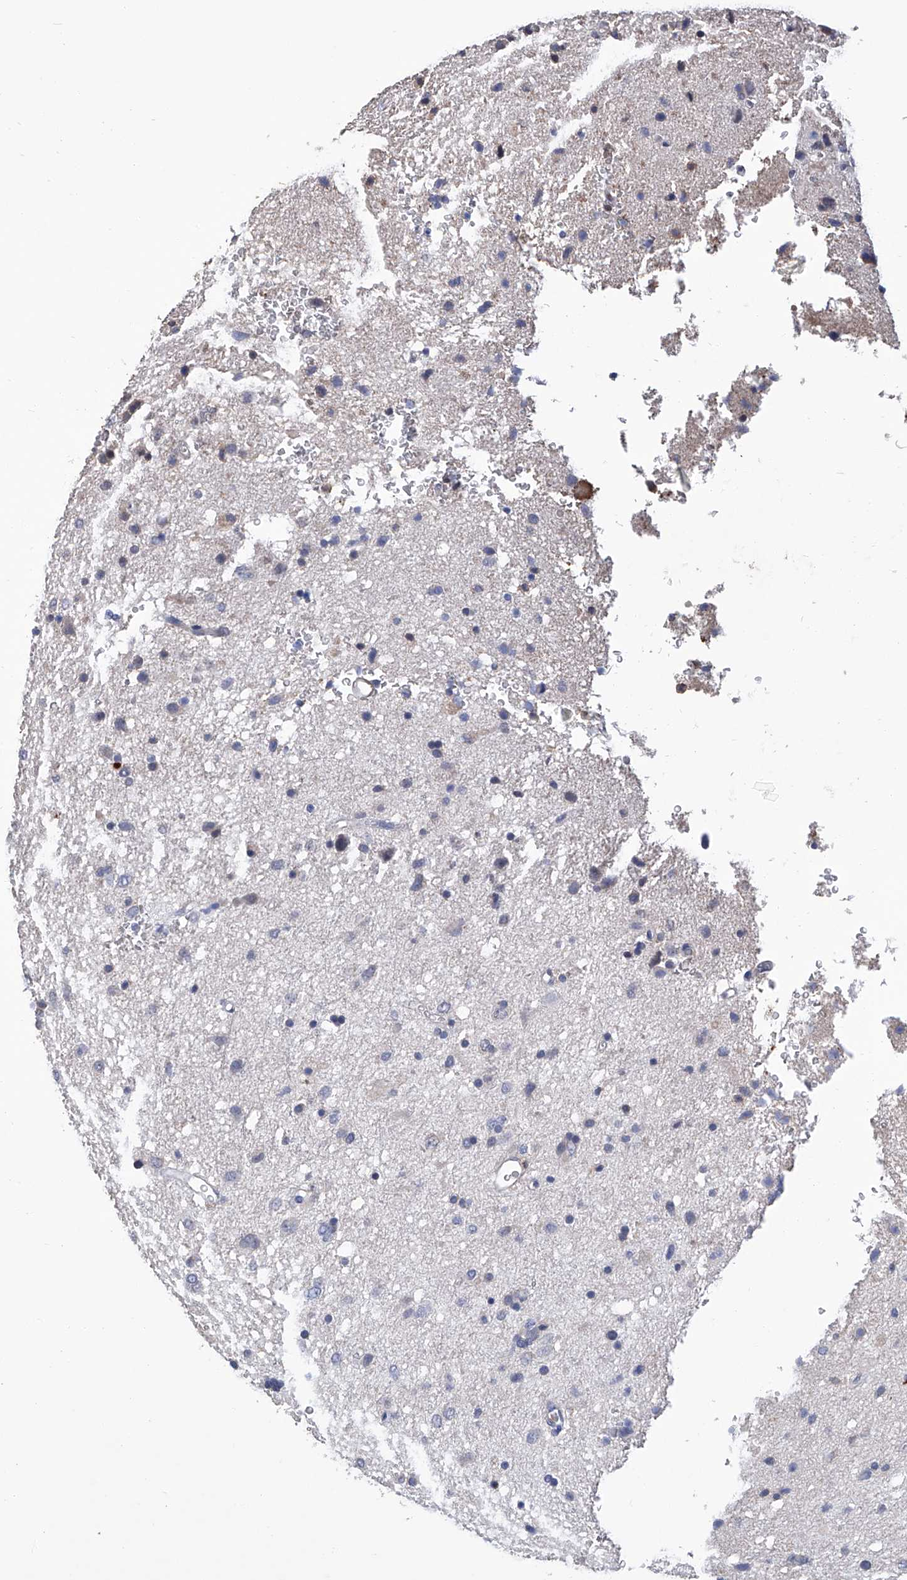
{"staining": {"intensity": "negative", "quantity": "none", "location": "none"}, "tissue": "glioma", "cell_type": "Tumor cells", "image_type": "cancer", "snomed": [{"axis": "morphology", "description": "Glioma, malignant, Low grade"}, {"axis": "topography", "description": "Brain"}], "caption": "Tumor cells show no significant expression in glioma. Nuclei are stained in blue.", "gene": "GPT", "patient": {"sex": "male", "age": 77}}